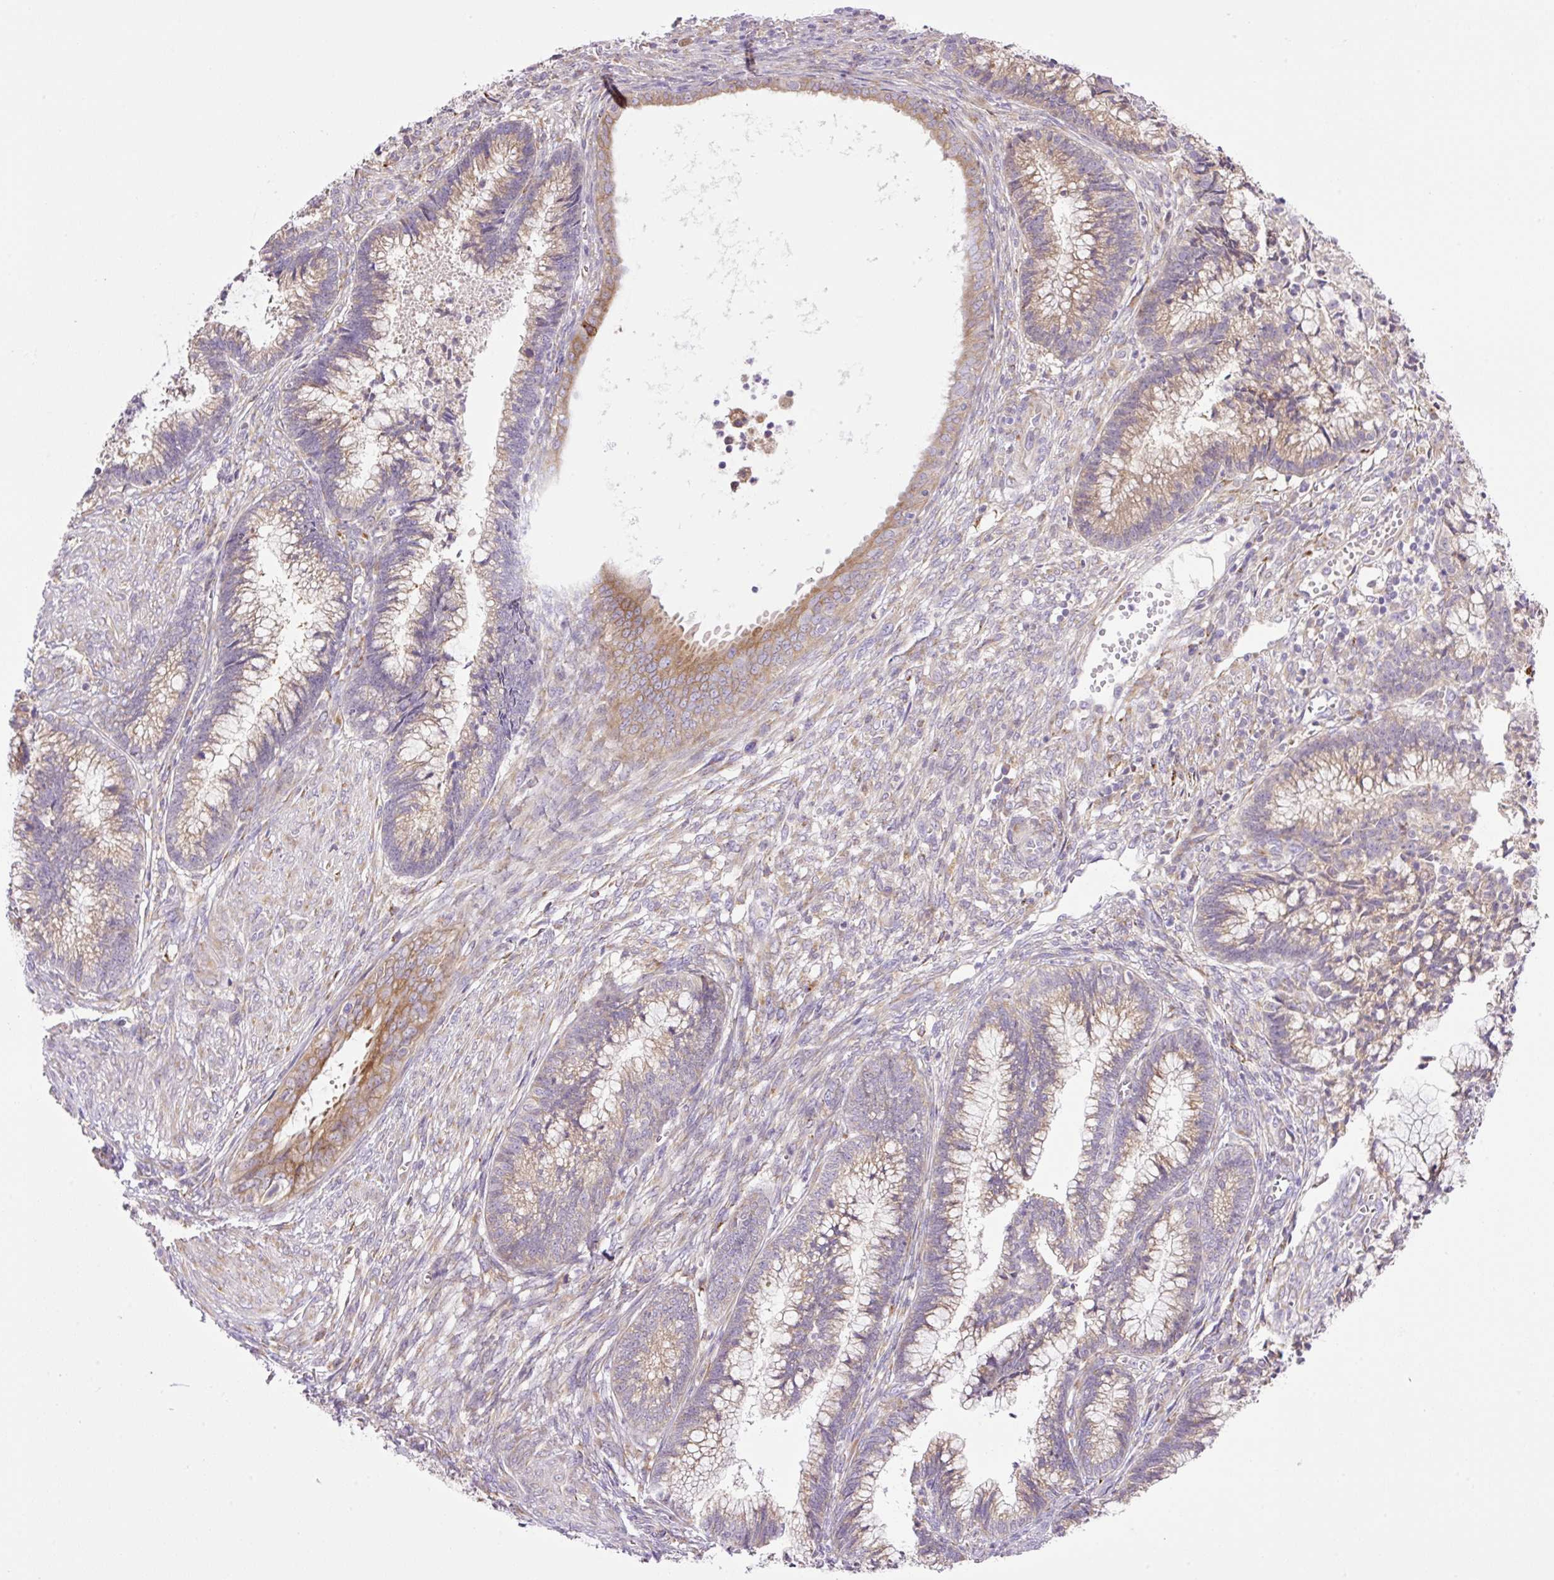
{"staining": {"intensity": "moderate", "quantity": "25%-75%", "location": "cytoplasmic/membranous"}, "tissue": "cervical cancer", "cell_type": "Tumor cells", "image_type": "cancer", "snomed": [{"axis": "morphology", "description": "Adenocarcinoma, NOS"}, {"axis": "topography", "description": "Cervix"}], "caption": "IHC micrograph of human cervical cancer stained for a protein (brown), which reveals medium levels of moderate cytoplasmic/membranous expression in about 25%-75% of tumor cells.", "gene": "POFUT1", "patient": {"sex": "female", "age": 44}}